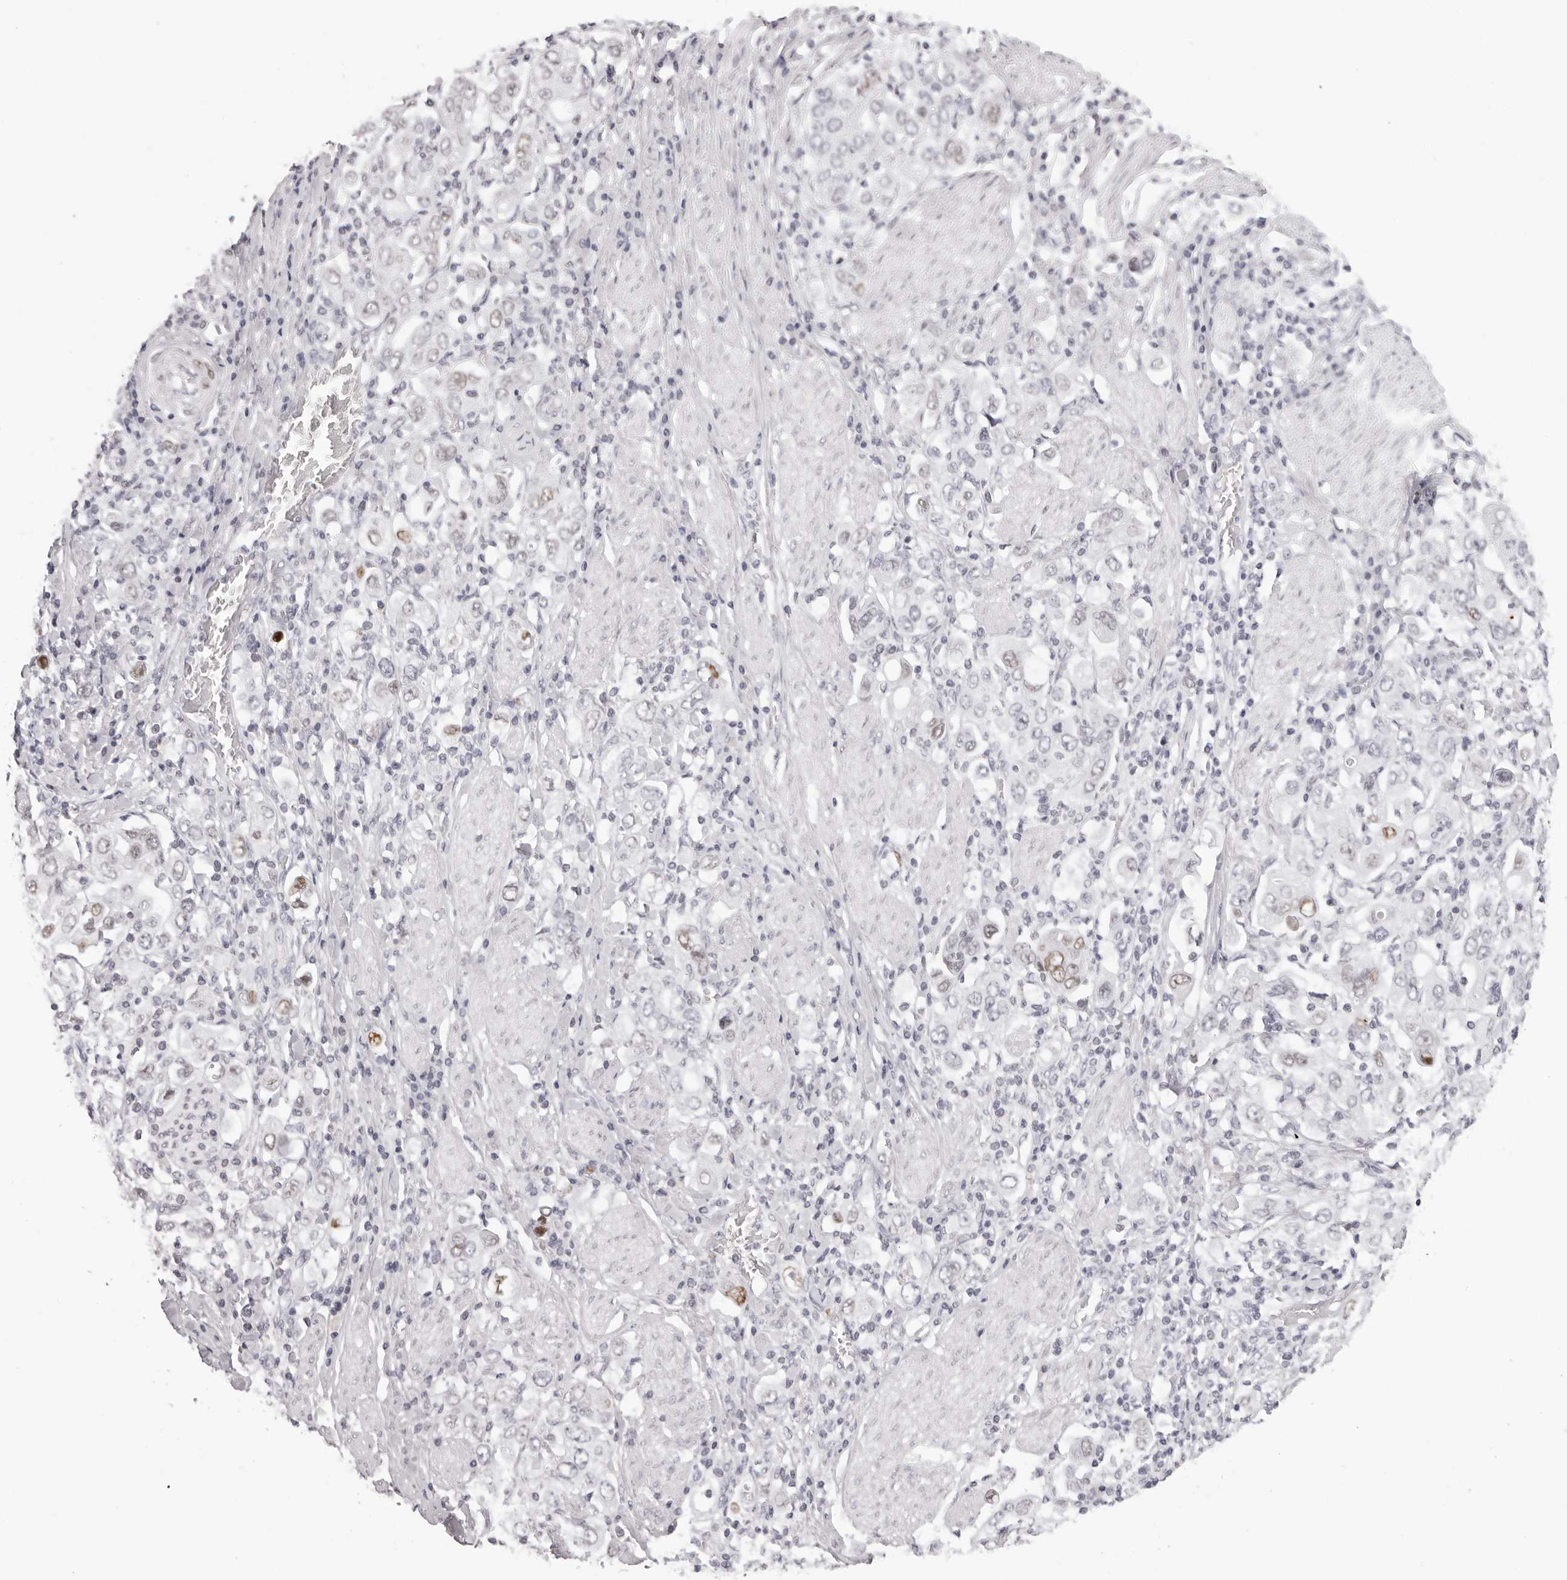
{"staining": {"intensity": "weak", "quantity": "<25%", "location": "nuclear"}, "tissue": "stomach cancer", "cell_type": "Tumor cells", "image_type": "cancer", "snomed": [{"axis": "morphology", "description": "Adenocarcinoma, NOS"}, {"axis": "topography", "description": "Stomach, upper"}], "caption": "A high-resolution micrograph shows IHC staining of stomach adenocarcinoma, which displays no significant staining in tumor cells.", "gene": "MAFK", "patient": {"sex": "male", "age": 62}}